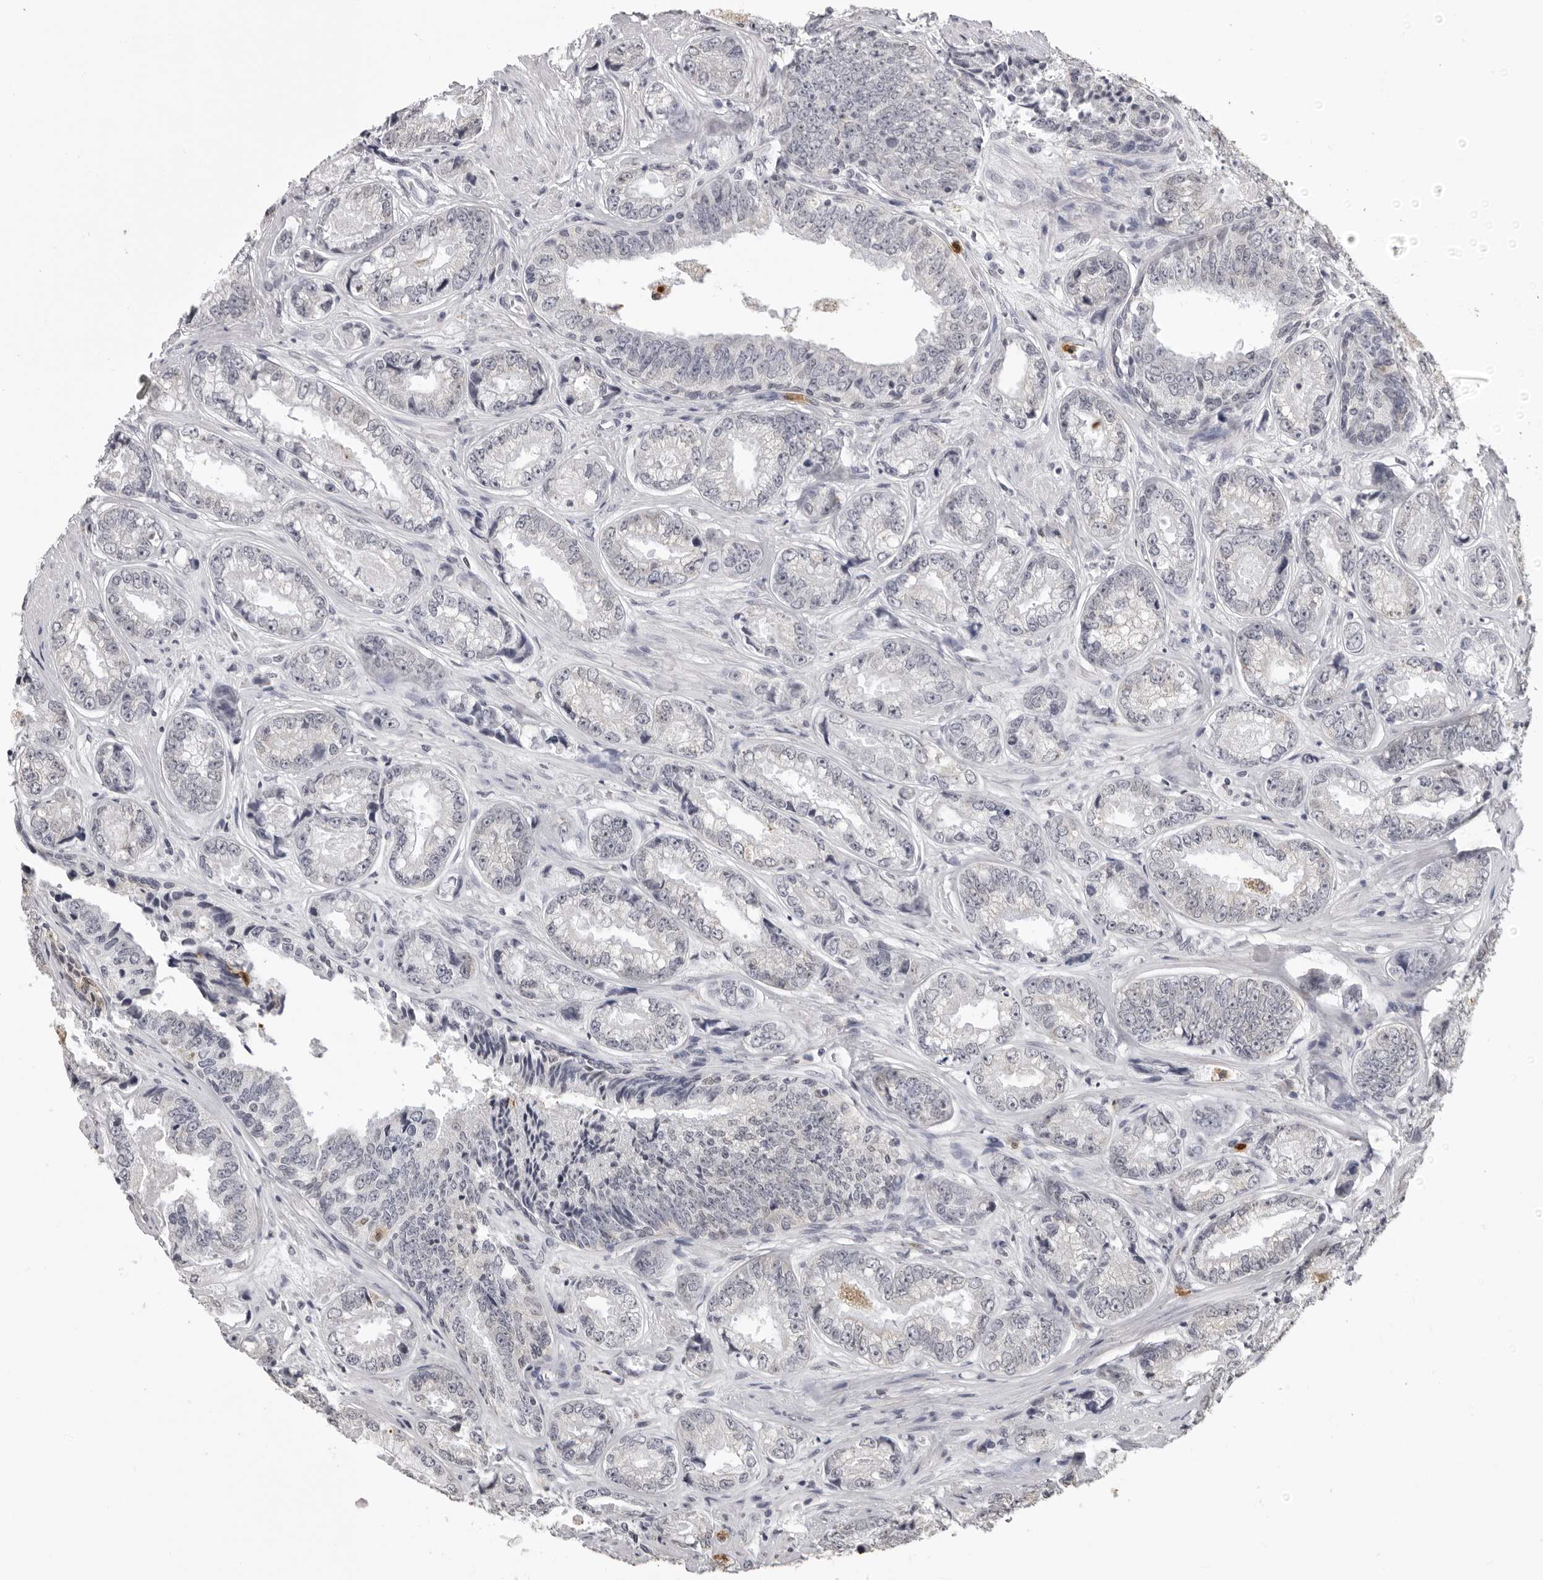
{"staining": {"intensity": "negative", "quantity": "none", "location": "none"}, "tissue": "prostate cancer", "cell_type": "Tumor cells", "image_type": "cancer", "snomed": [{"axis": "morphology", "description": "Adenocarcinoma, High grade"}, {"axis": "topography", "description": "Prostate"}], "caption": "IHC of human prostate cancer exhibits no positivity in tumor cells.", "gene": "IL31", "patient": {"sex": "male", "age": 61}}